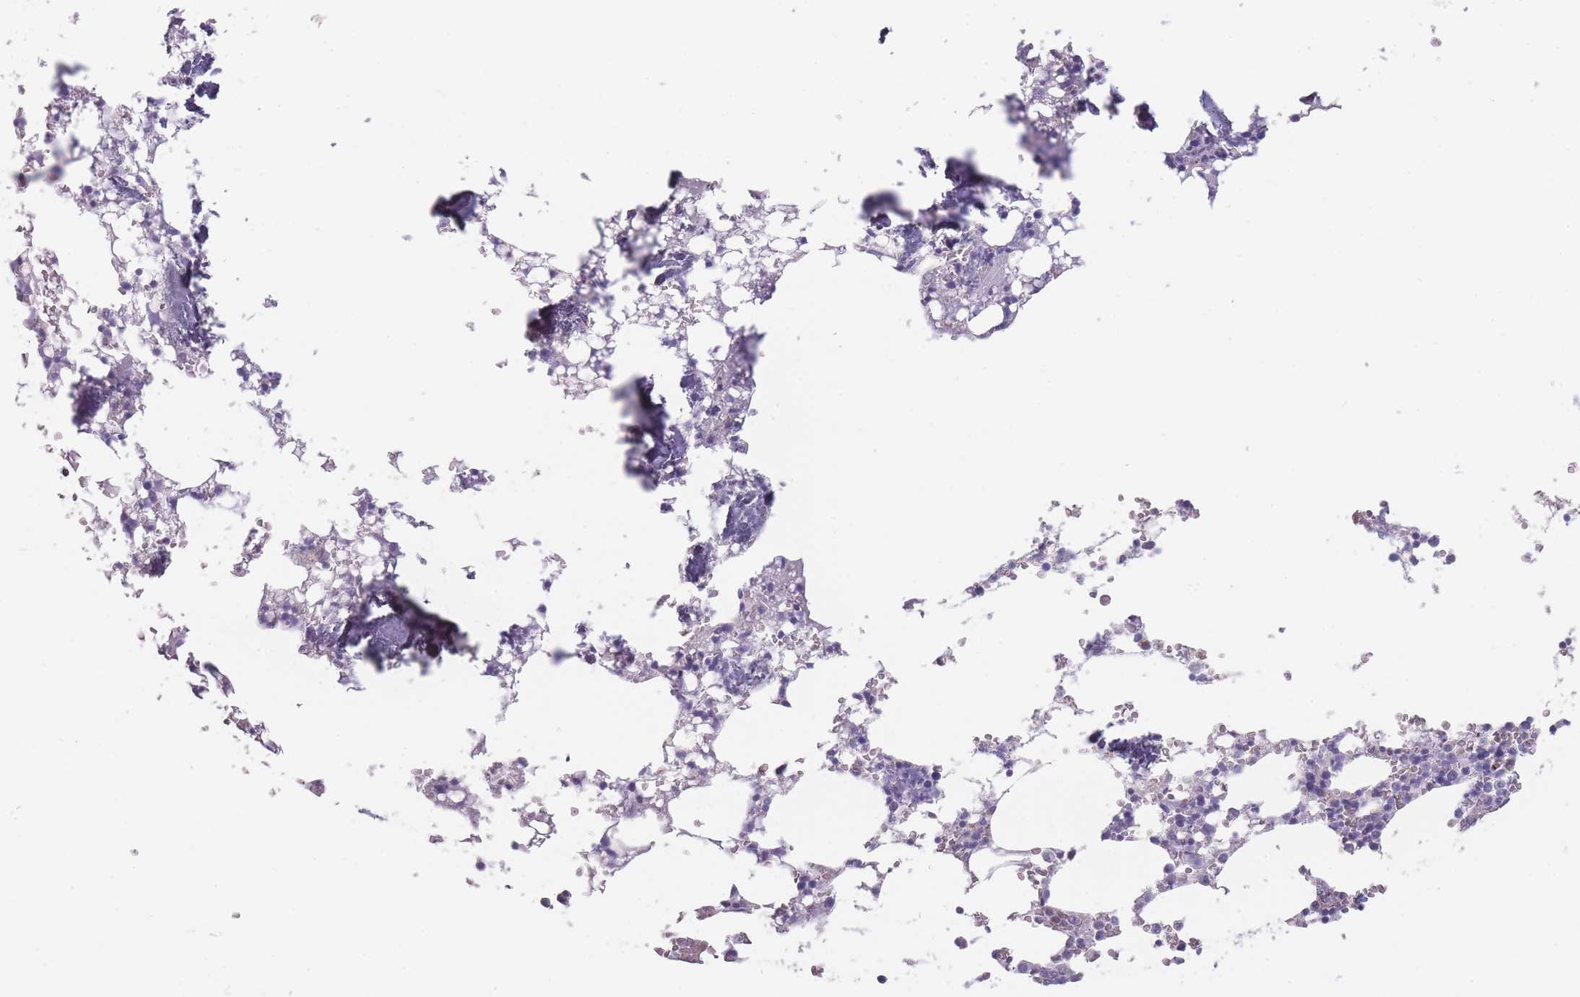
{"staining": {"intensity": "negative", "quantity": "none", "location": "none"}, "tissue": "bone marrow", "cell_type": "Hematopoietic cells", "image_type": "normal", "snomed": [{"axis": "morphology", "description": "Normal tissue, NOS"}, {"axis": "topography", "description": "Bone marrow"}], "caption": "IHC micrograph of normal bone marrow stained for a protein (brown), which demonstrates no staining in hematopoietic cells.", "gene": "DCANP1", "patient": {"sex": "male", "age": 64}}